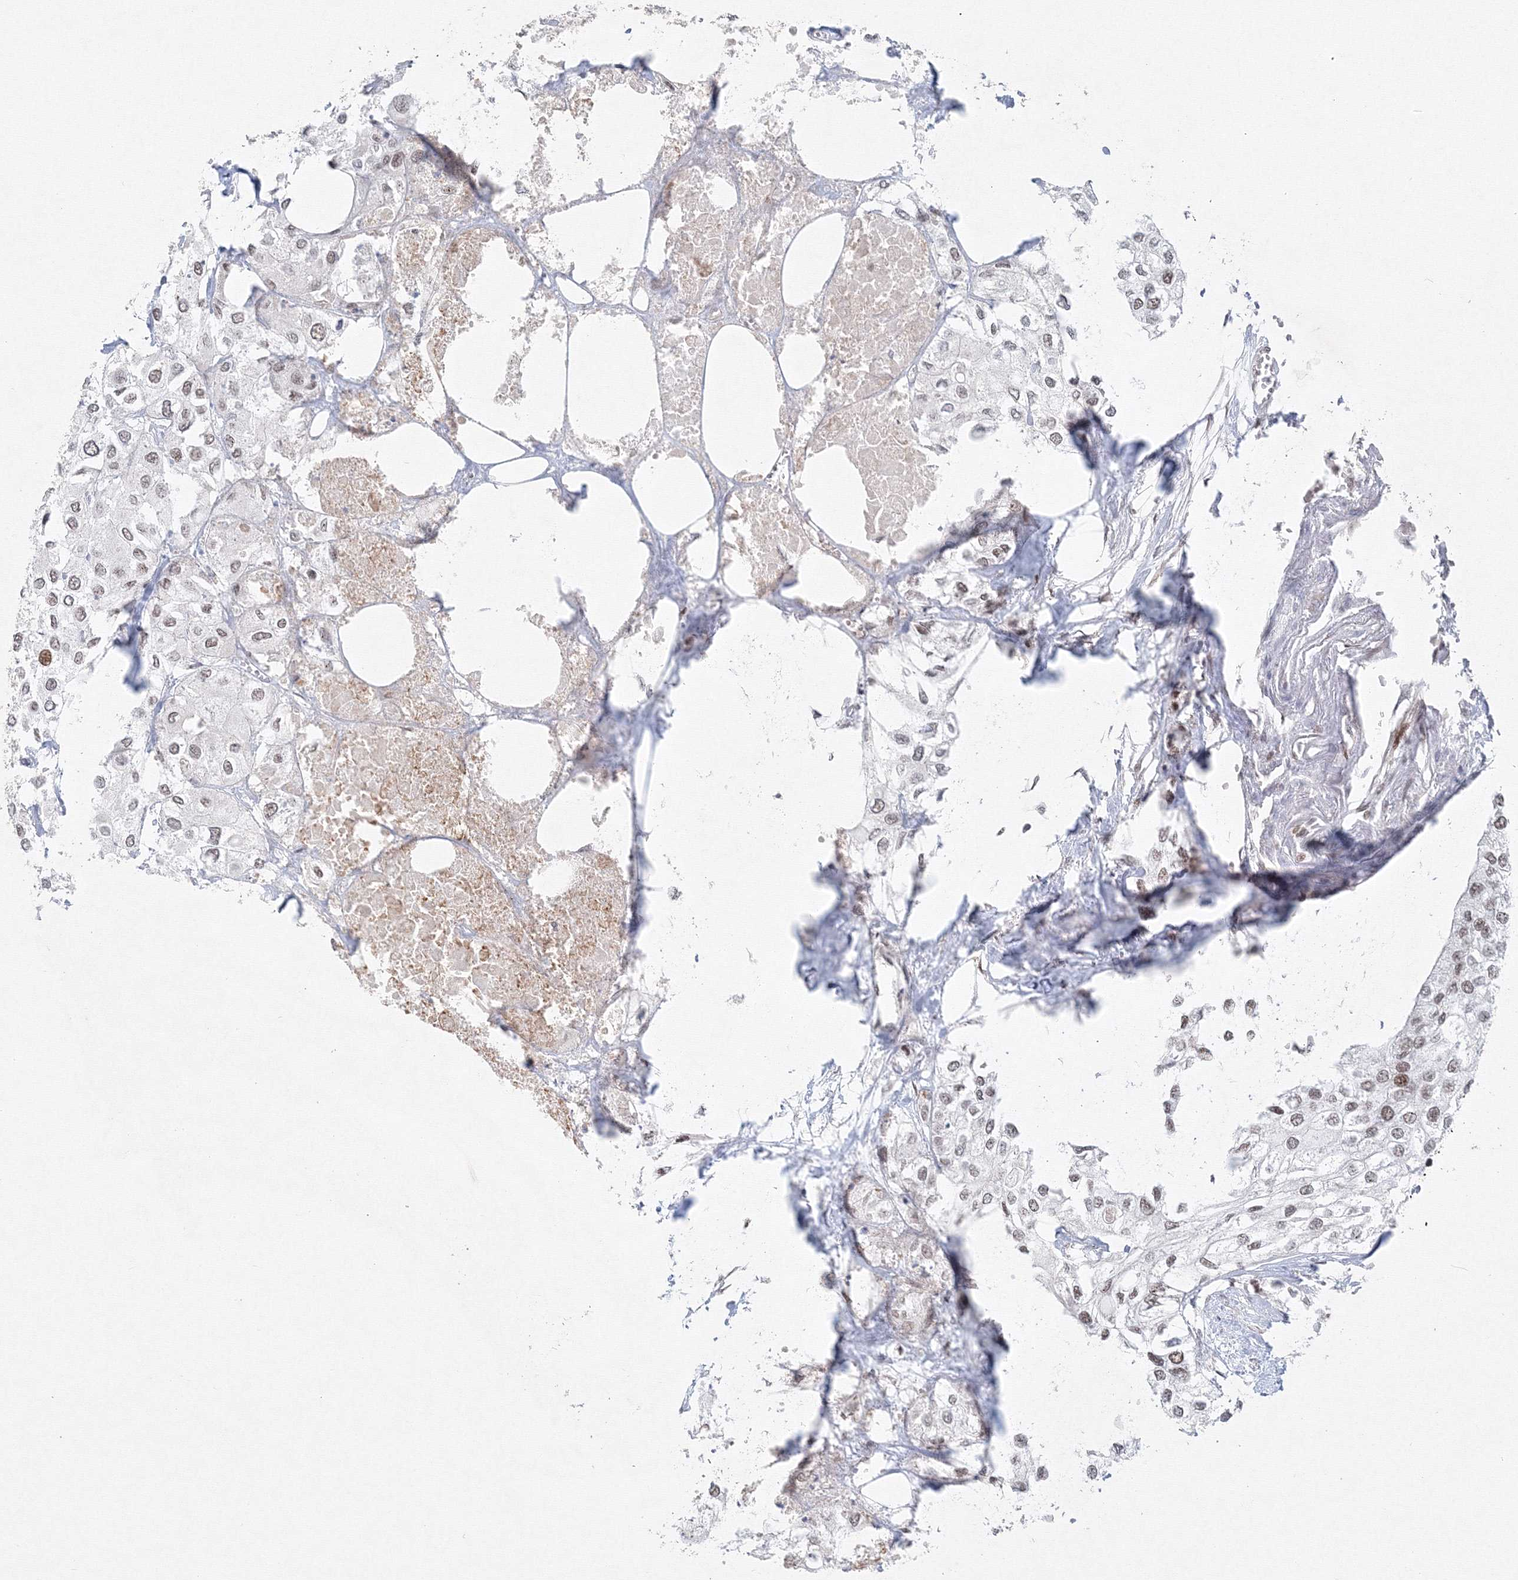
{"staining": {"intensity": "negative", "quantity": "none", "location": "none"}, "tissue": "urothelial cancer", "cell_type": "Tumor cells", "image_type": "cancer", "snomed": [{"axis": "morphology", "description": "Urothelial carcinoma, High grade"}, {"axis": "topography", "description": "Urinary bladder"}], "caption": "A photomicrograph of human urothelial carcinoma (high-grade) is negative for staining in tumor cells.", "gene": "KIF4A", "patient": {"sex": "male", "age": 64}}